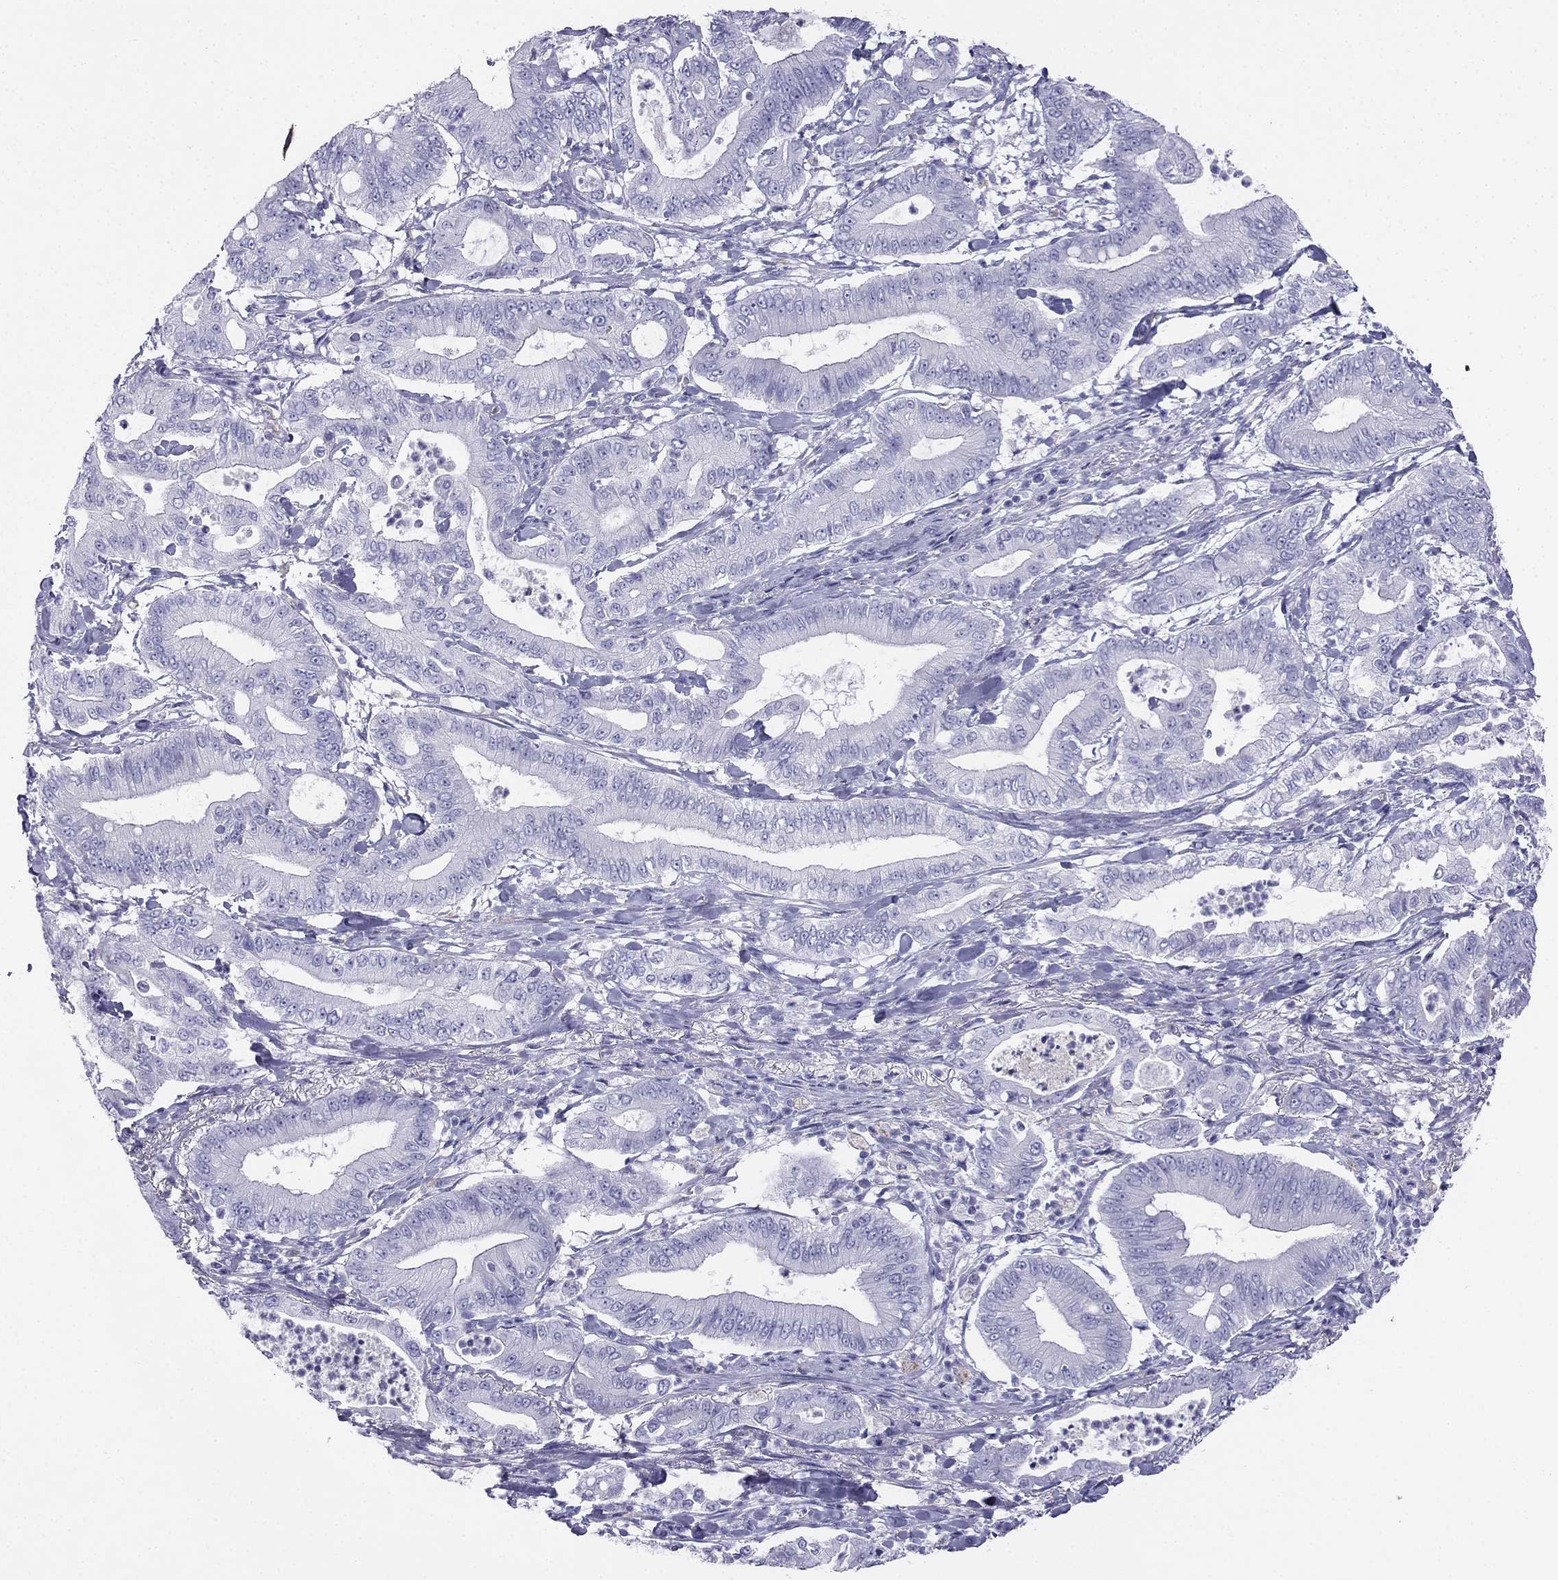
{"staining": {"intensity": "negative", "quantity": "none", "location": "none"}, "tissue": "pancreatic cancer", "cell_type": "Tumor cells", "image_type": "cancer", "snomed": [{"axis": "morphology", "description": "Adenocarcinoma, NOS"}, {"axis": "topography", "description": "Pancreas"}], "caption": "Immunohistochemistry micrograph of neoplastic tissue: adenocarcinoma (pancreatic) stained with DAB (3,3'-diaminobenzidine) reveals no significant protein staining in tumor cells.", "gene": "ALOXE3", "patient": {"sex": "male", "age": 71}}